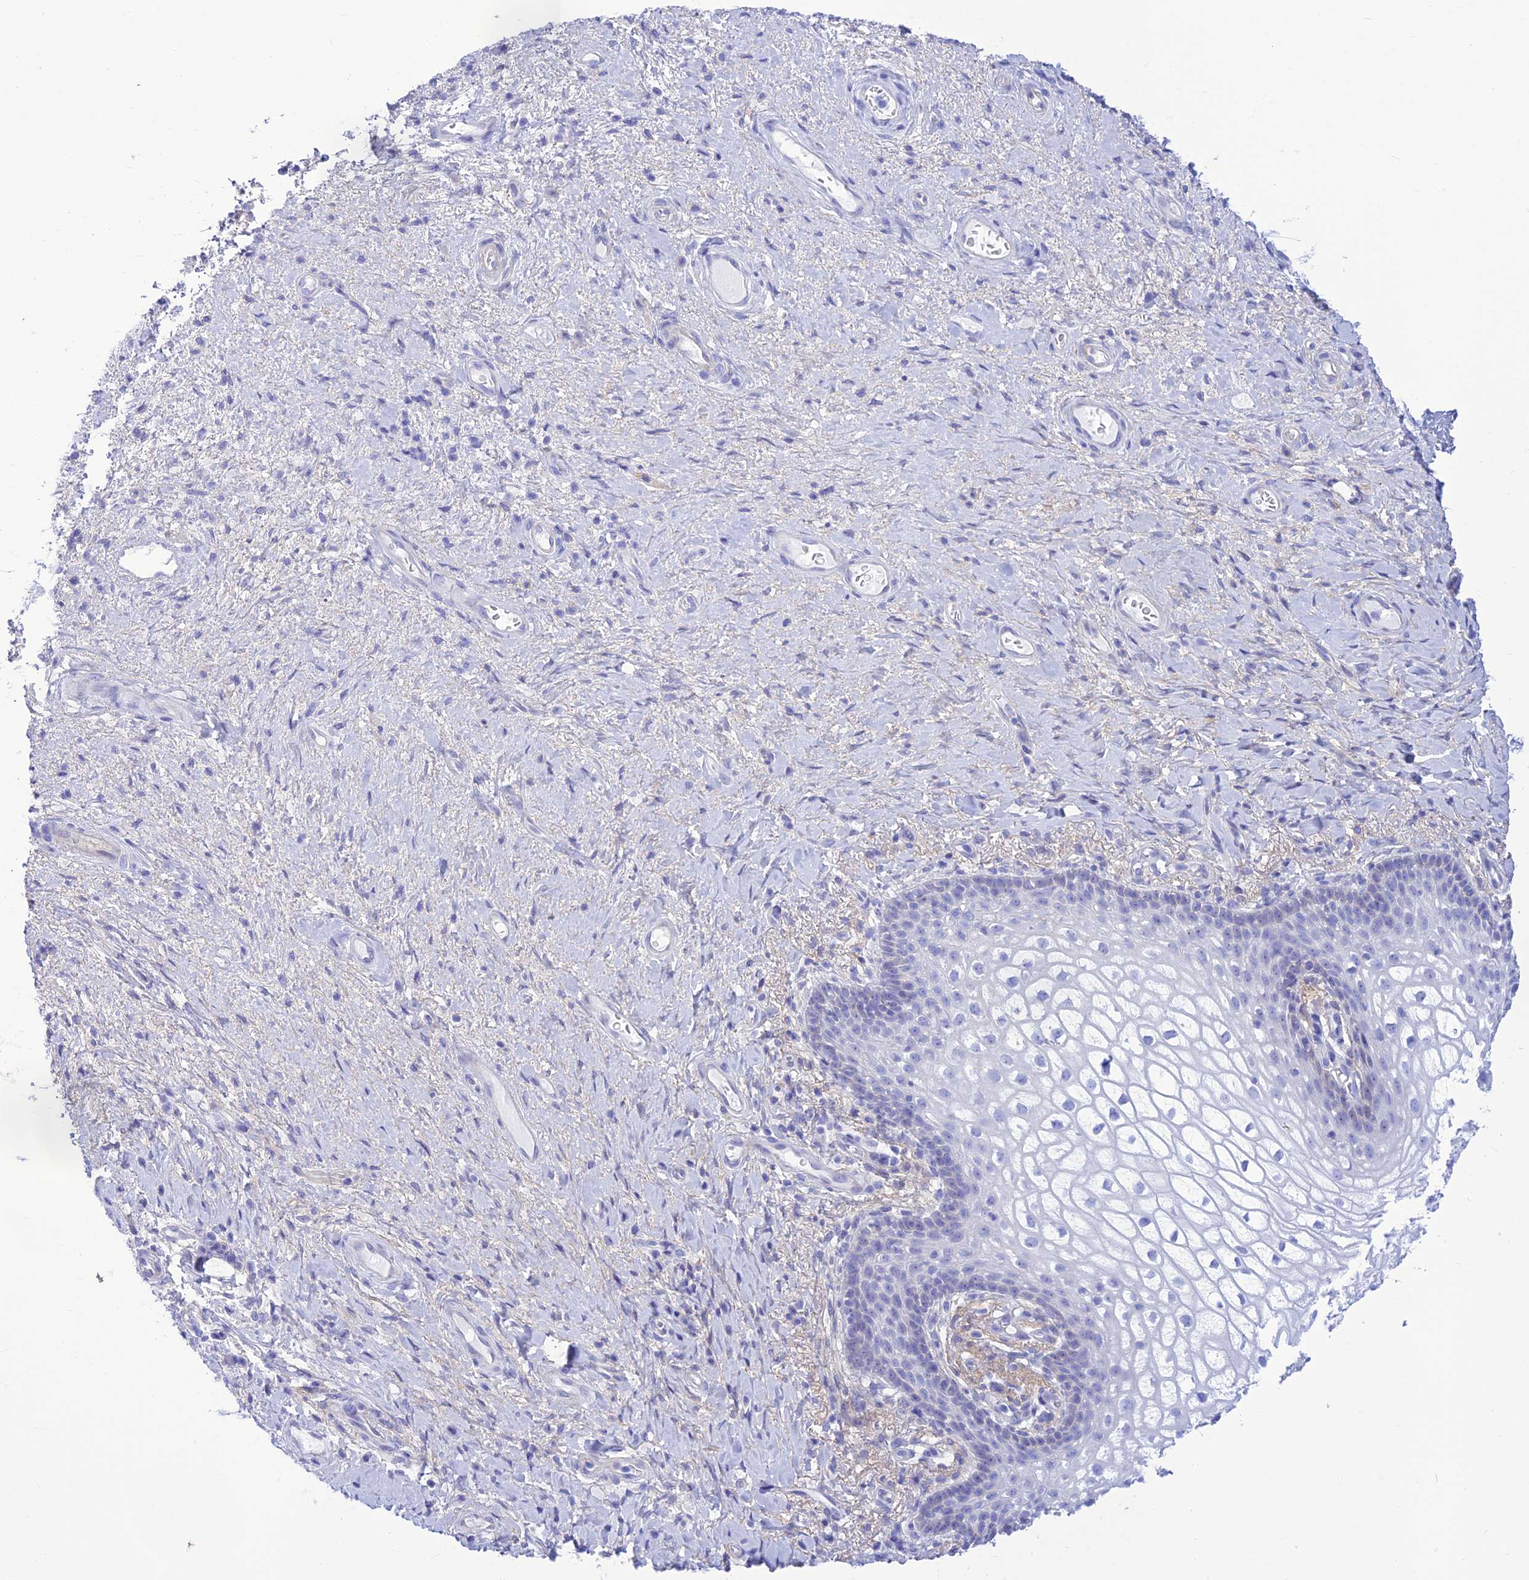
{"staining": {"intensity": "negative", "quantity": "none", "location": "none"}, "tissue": "vagina", "cell_type": "Squamous epithelial cells", "image_type": "normal", "snomed": [{"axis": "morphology", "description": "Normal tissue, NOS"}, {"axis": "topography", "description": "Vagina"}], "caption": "This histopathology image is of benign vagina stained with immunohistochemistry (IHC) to label a protein in brown with the nuclei are counter-stained blue. There is no positivity in squamous epithelial cells. Nuclei are stained in blue.", "gene": "PRNP", "patient": {"sex": "female", "age": 60}}